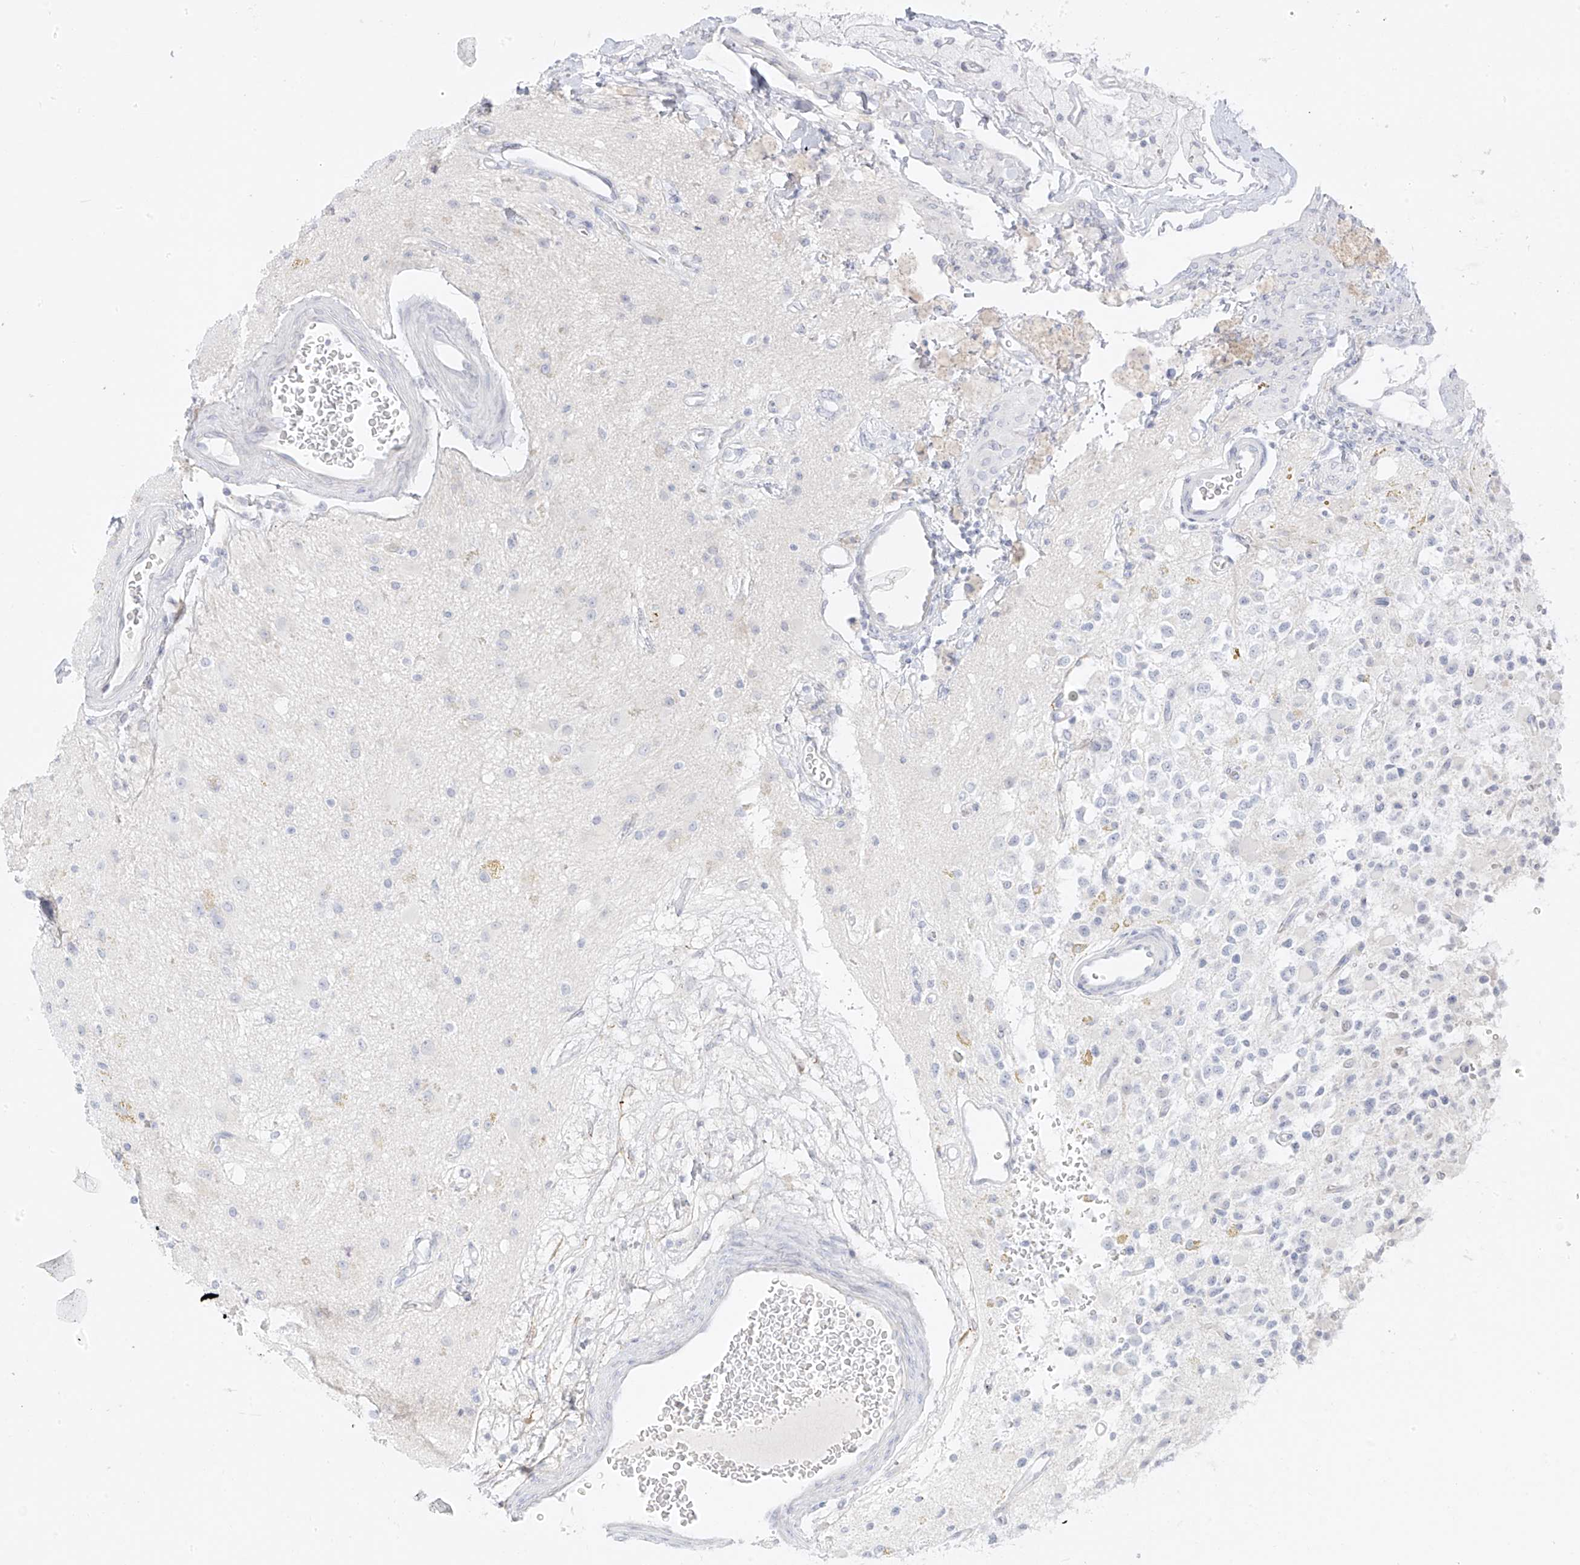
{"staining": {"intensity": "negative", "quantity": "none", "location": "none"}, "tissue": "glioma", "cell_type": "Tumor cells", "image_type": "cancer", "snomed": [{"axis": "morphology", "description": "Glioma, malignant, High grade"}, {"axis": "topography", "description": "Brain"}], "caption": "A histopathology image of human malignant high-grade glioma is negative for staining in tumor cells.", "gene": "DCDC2", "patient": {"sex": "male", "age": 34}}